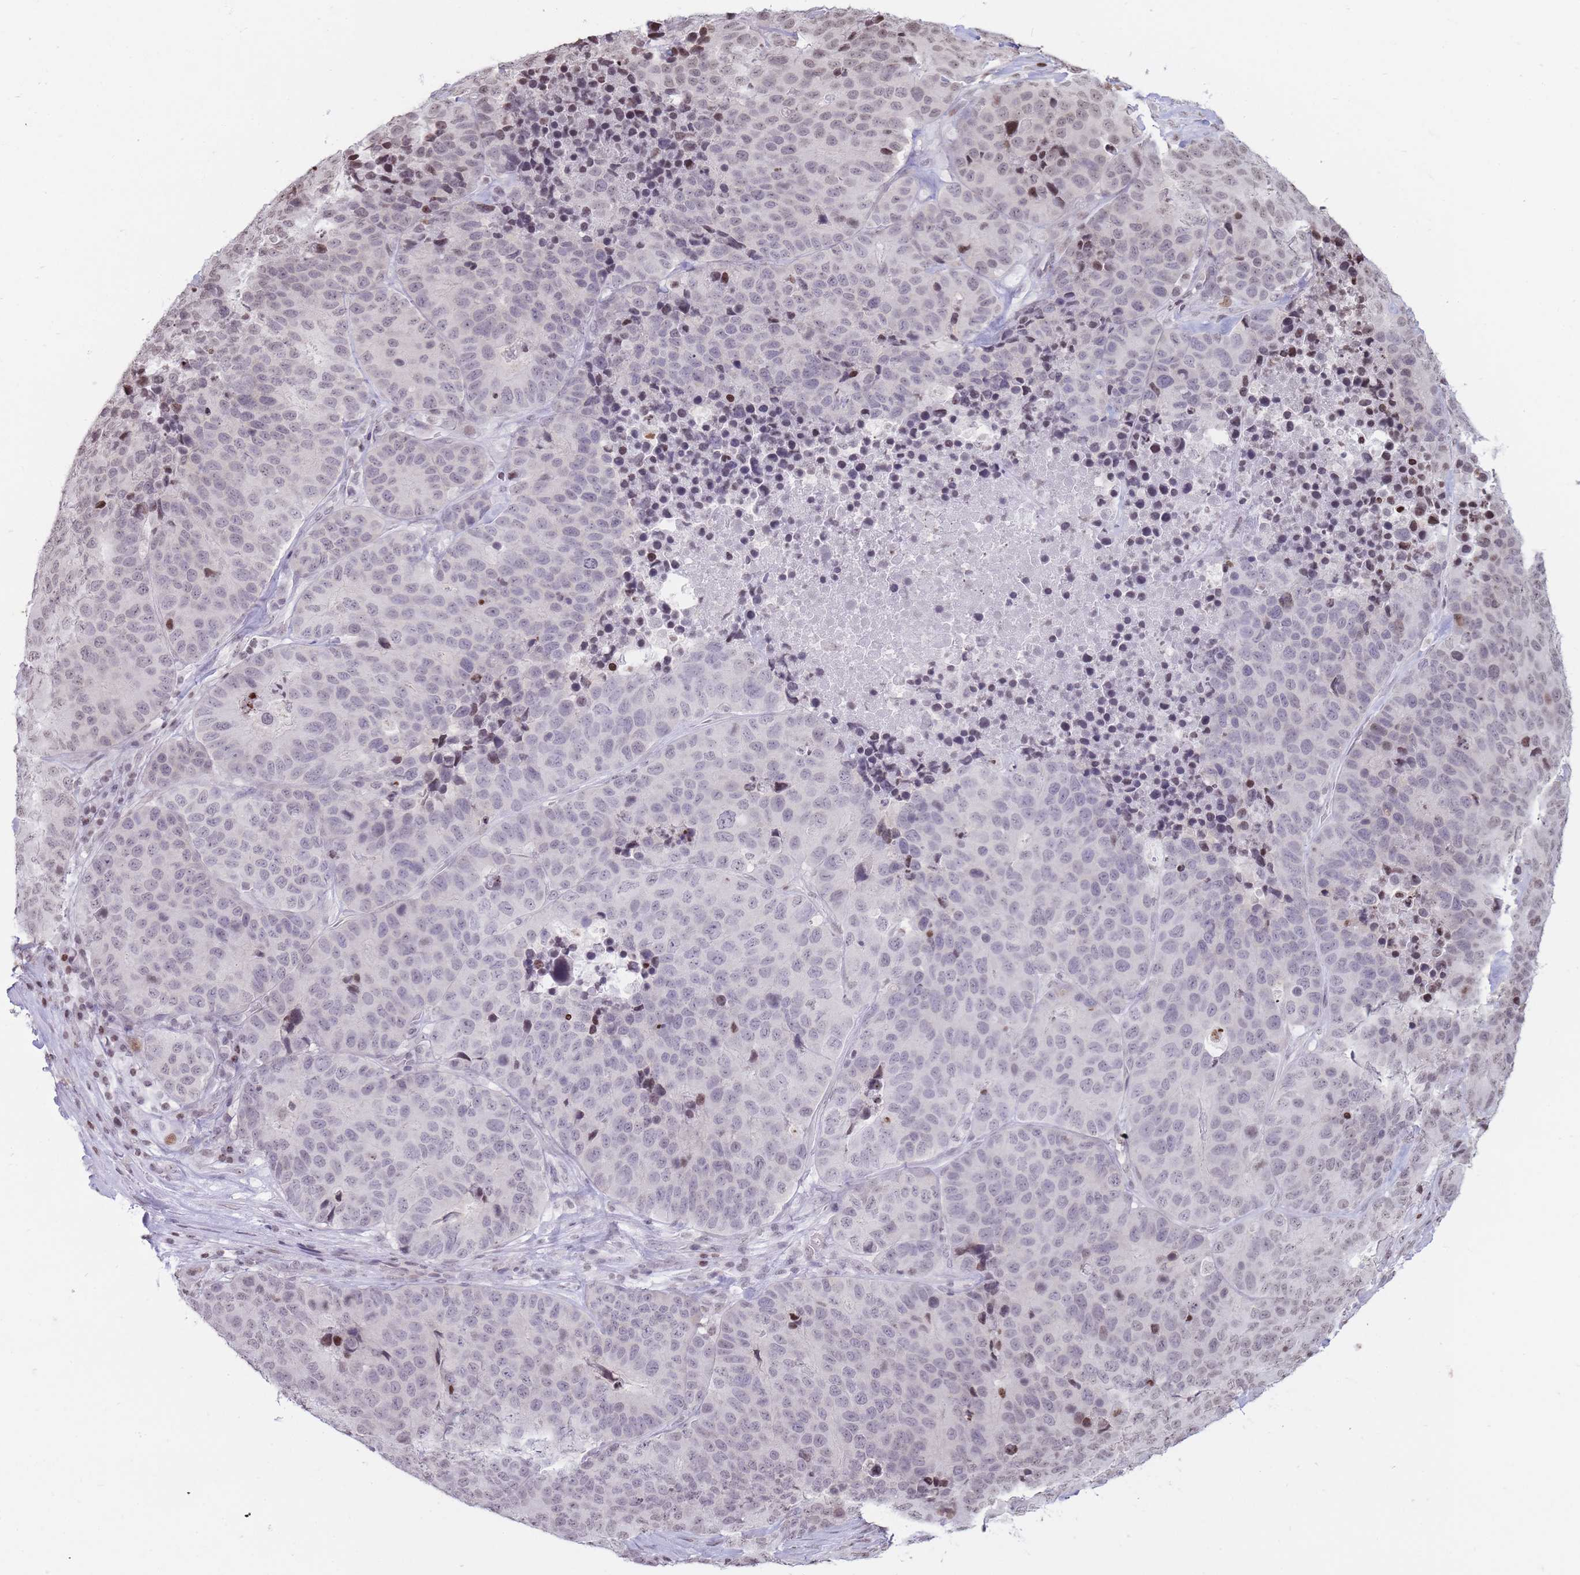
{"staining": {"intensity": "negative", "quantity": "none", "location": "none"}, "tissue": "stomach cancer", "cell_type": "Tumor cells", "image_type": "cancer", "snomed": [{"axis": "morphology", "description": "Adenocarcinoma, NOS"}, {"axis": "topography", "description": "Stomach"}], "caption": "This is an IHC image of stomach cancer (adenocarcinoma). There is no staining in tumor cells.", "gene": "SHISAL1", "patient": {"sex": "male", "age": 71}}